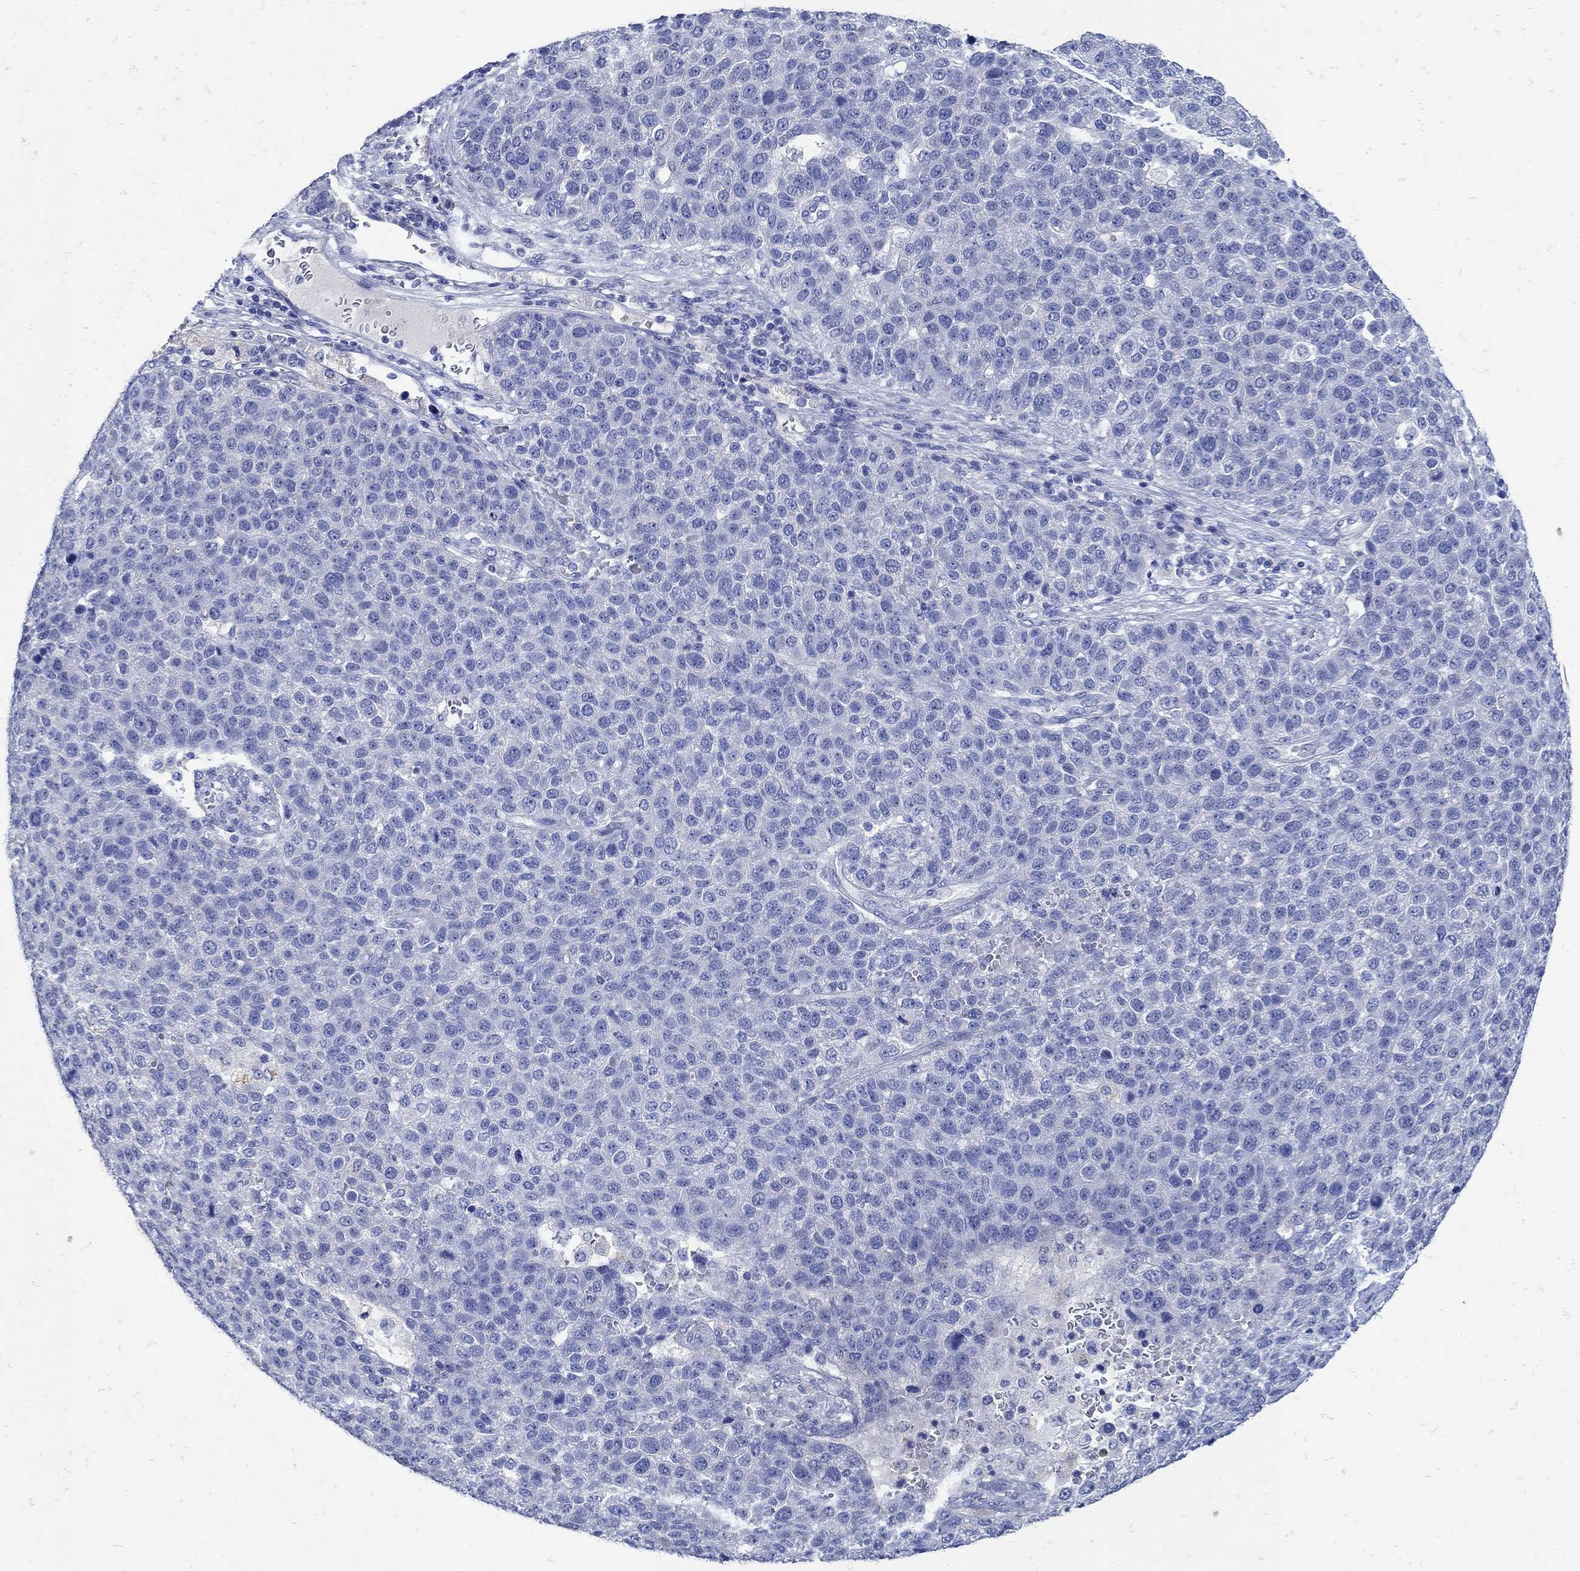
{"staining": {"intensity": "negative", "quantity": "none", "location": "none"}, "tissue": "pancreatic cancer", "cell_type": "Tumor cells", "image_type": "cancer", "snomed": [{"axis": "morphology", "description": "Adenocarcinoma, NOS"}, {"axis": "topography", "description": "Pancreas"}], "caption": "Human pancreatic adenocarcinoma stained for a protein using immunohistochemistry reveals no positivity in tumor cells.", "gene": "NOS1", "patient": {"sex": "female", "age": 61}}